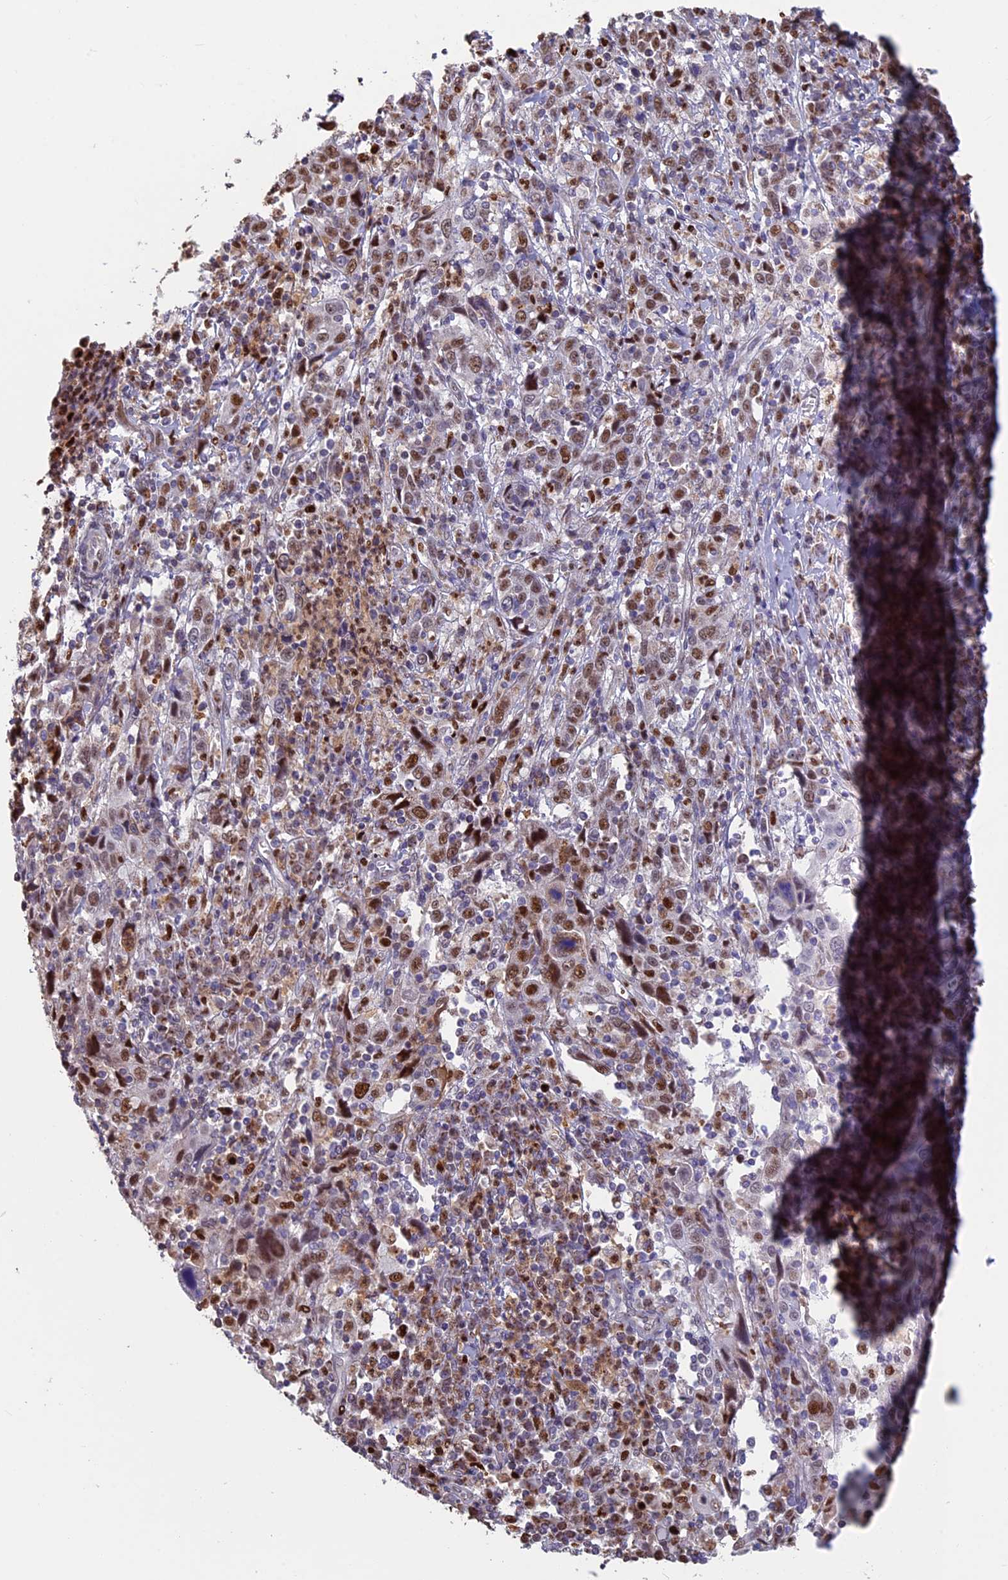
{"staining": {"intensity": "moderate", "quantity": ">75%", "location": "nuclear"}, "tissue": "cervical cancer", "cell_type": "Tumor cells", "image_type": "cancer", "snomed": [{"axis": "morphology", "description": "Squamous cell carcinoma, NOS"}, {"axis": "topography", "description": "Cervix"}], "caption": "Protein analysis of cervical cancer tissue demonstrates moderate nuclear staining in about >75% of tumor cells. (DAB (3,3'-diaminobenzidine) = brown stain, brightfield microscopy at high magnification).", "gene": "ACSS1", "patient": {"sex": "female", "age": 46}}